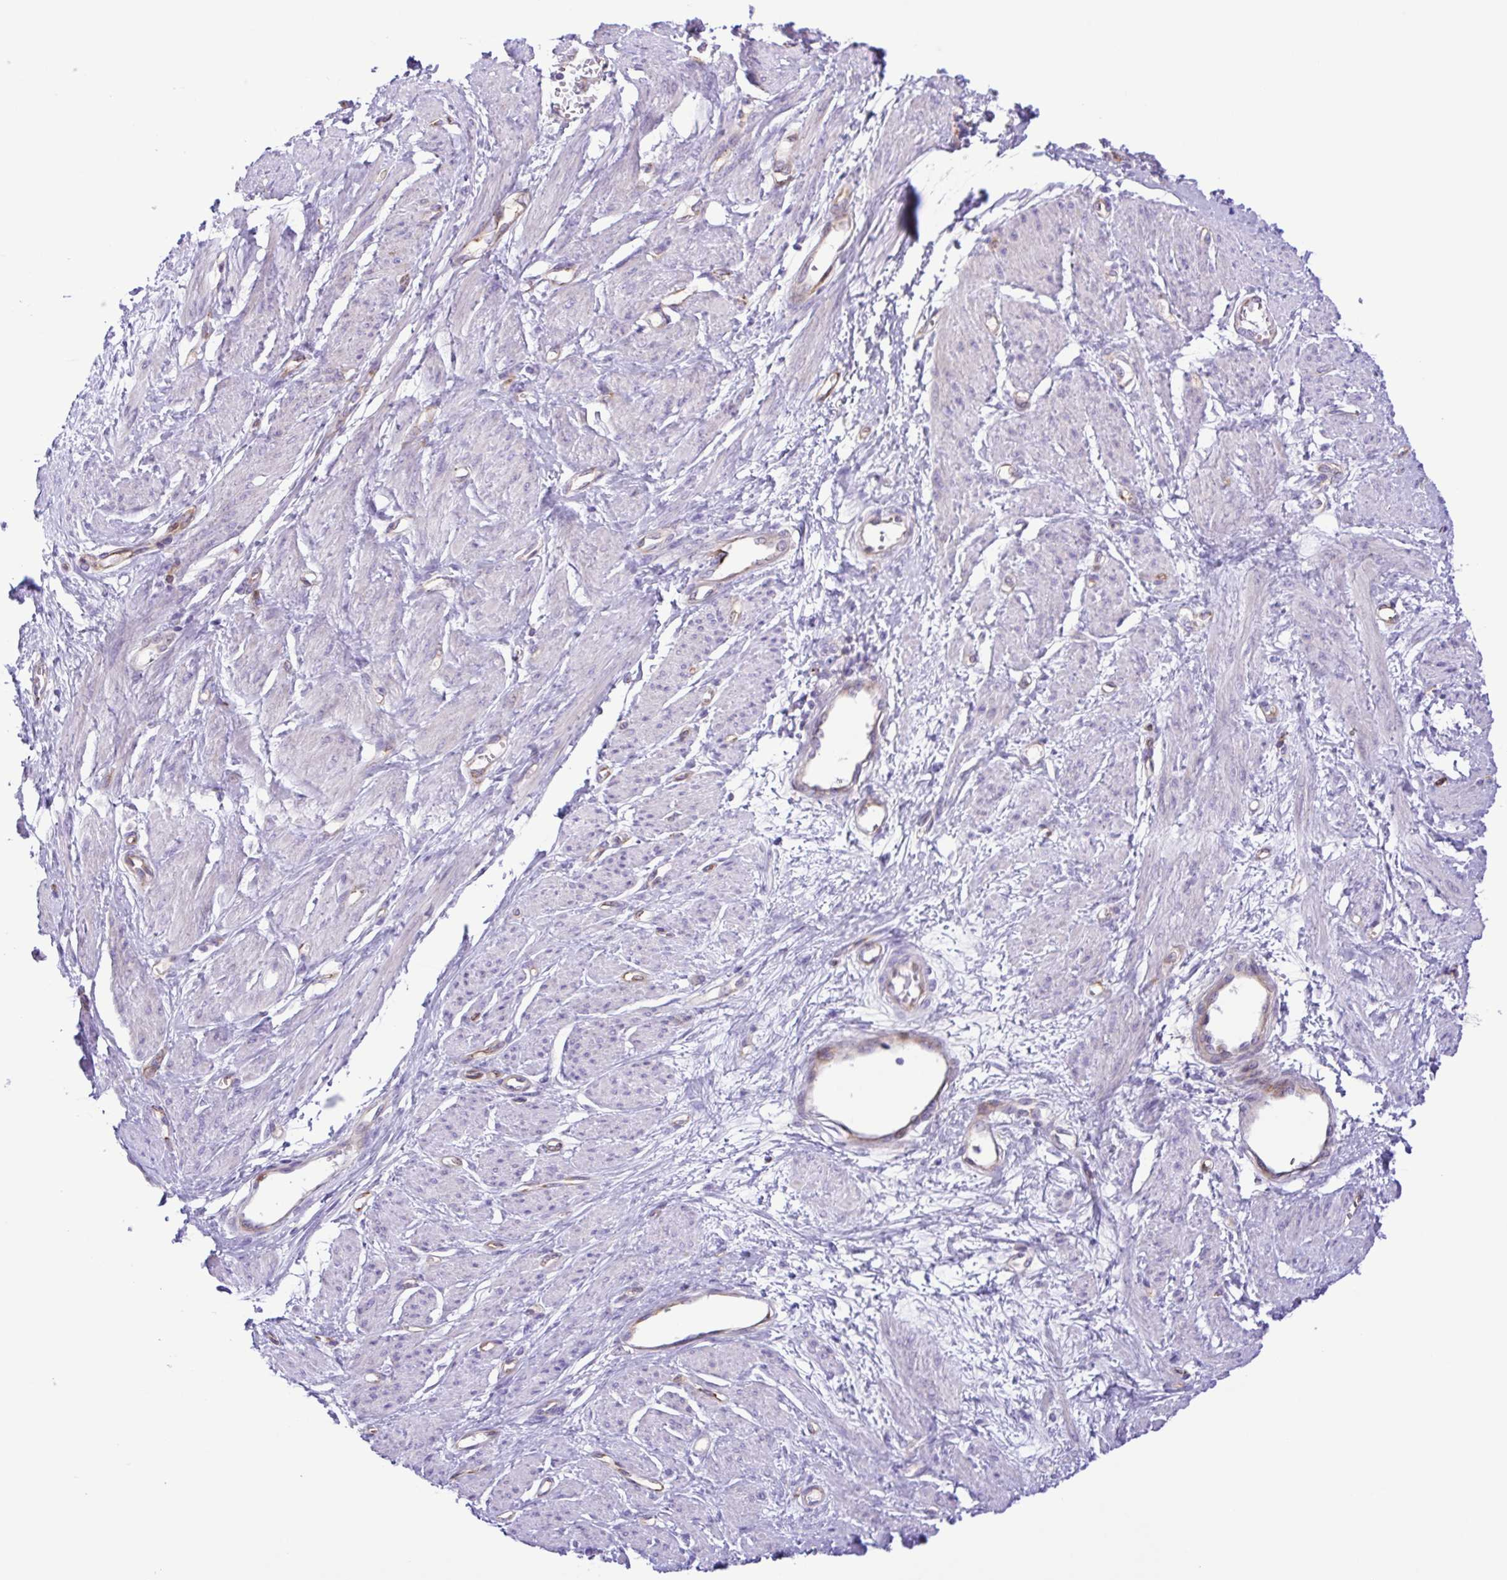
{"staining": {"intensity": "weak", "quantity": "<25%", "location": "cytoplasmic/membranous"}, "tissue": "smooth muscle", "cell_type": "Smooth muscle cells", "image_type": "normal", "snomed": [{"axis": "morphology", "description": "Normal tissue, NOS"}, {"axis": "topography", "description": "Smooth muscle"}, {"axis": "topography", "description": "Uterus"}], "caption": "Immunohistochemistry histopathology image of unremarkable smooth muscle: human smooth muscle stained with DAB (3,3'-diaminobenzidine) reveals no significant protein positivity in smooth muscle cells.", "gene": "FLT1", "patient": {"sex": "female", "age": 39}}